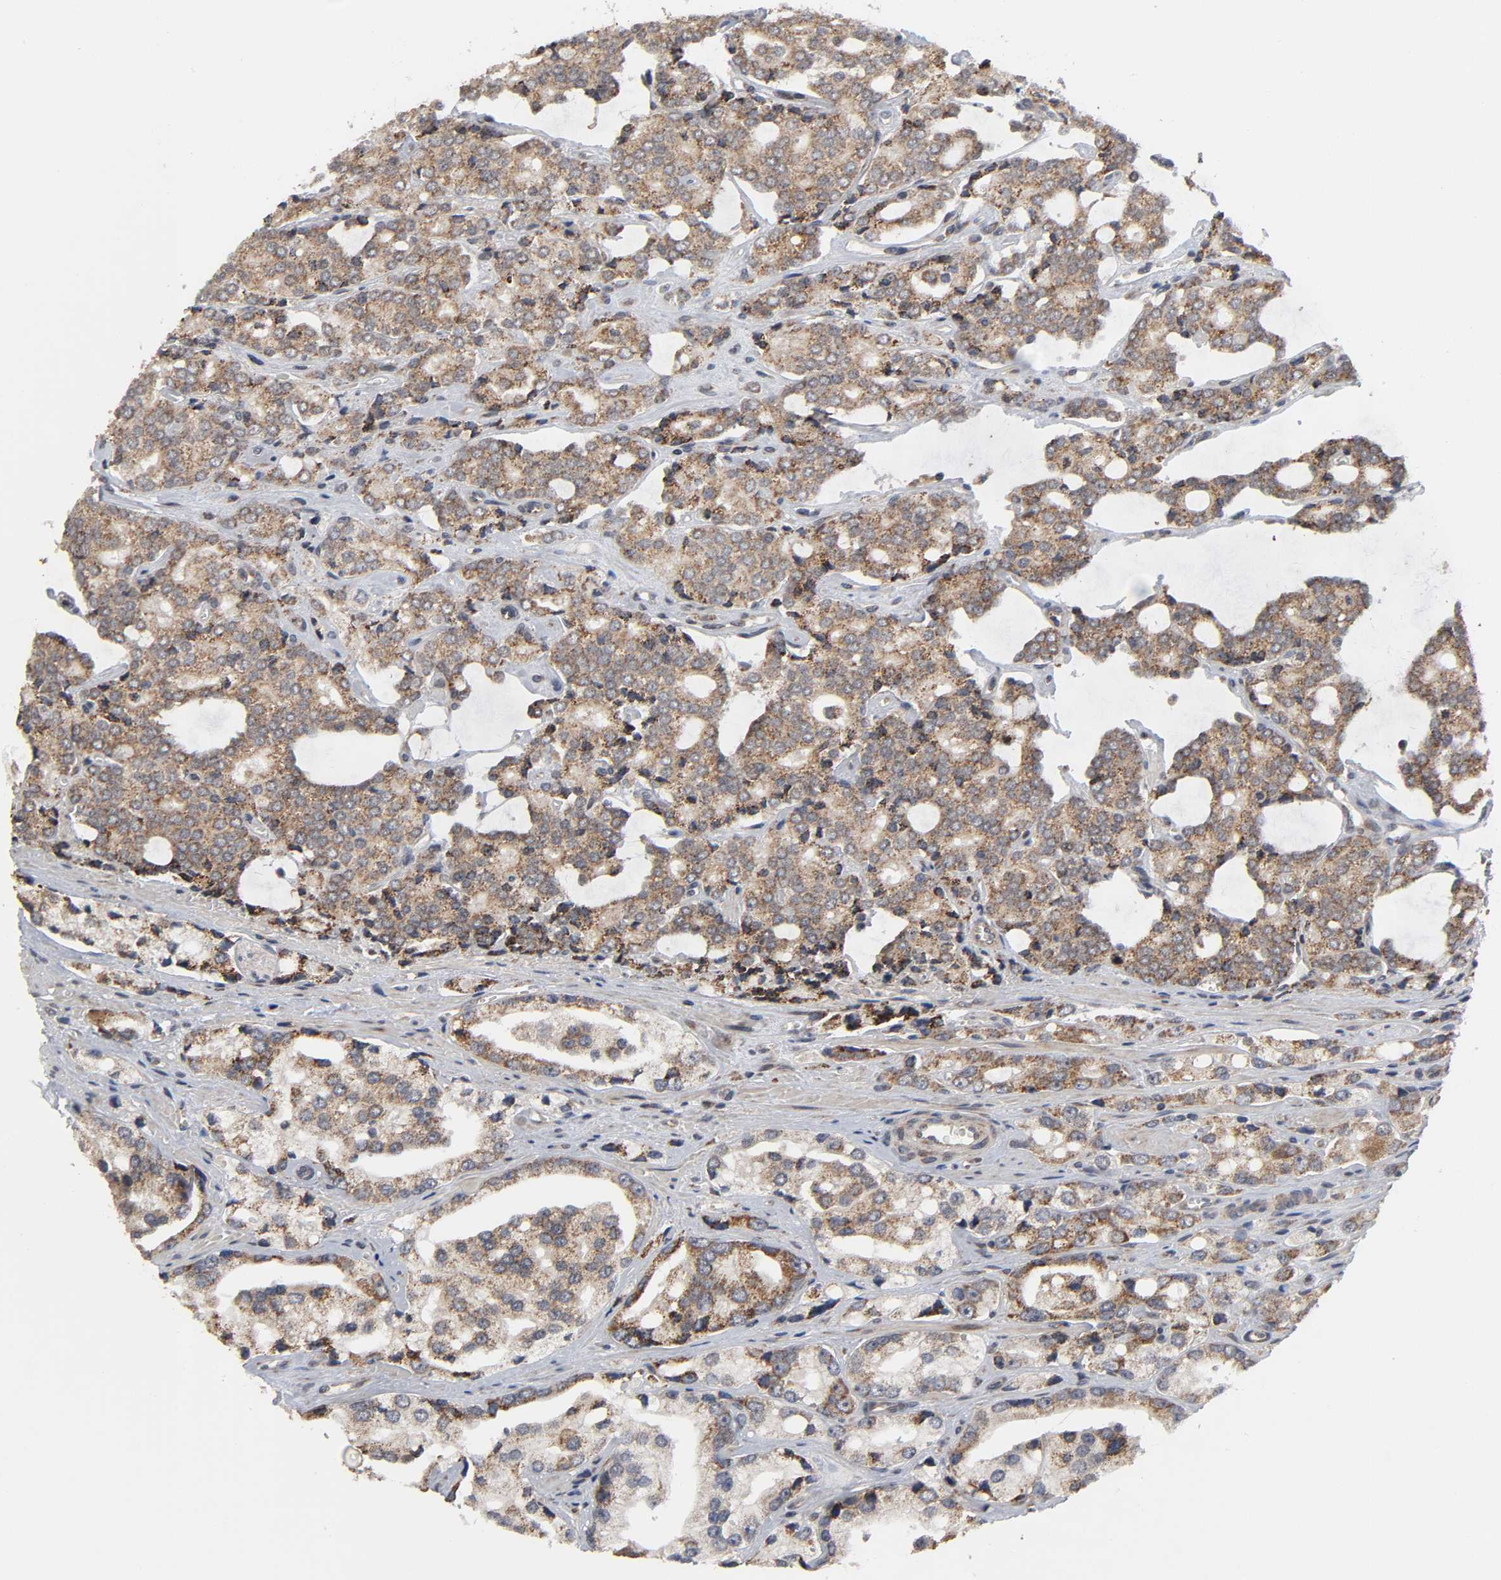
{"staining": {"intensity": "moderate", "quantity": ">75%", "location": "cytoplasmic/membranous"}, "tissue": "prostate cancer", "cell_type": "Tumor cells", "image_type": "cancer", "snomed": [{"axis": "morphology", "description": "Adenocarcinoma, High grade"}, {"axis": "topography", "description": "Prostate"}], "caption": "Immunohistochemistry (IHC) staining of prostate high-grade adenocarcinoma, which demonstrates medium levels of moderate cytoplasmic/membranous staining in approximately >75% of tumor cells indicating moderate cytoplasmic/membranous protein positivity. The staining was performed using DAB (3,3'-diaminobenzidine) (brown) for protein detection and nuclei were counterstained in hematoxylin (blue).", "gene": "SLC30A9", "patient": {"sex": "male", "age": 67}}